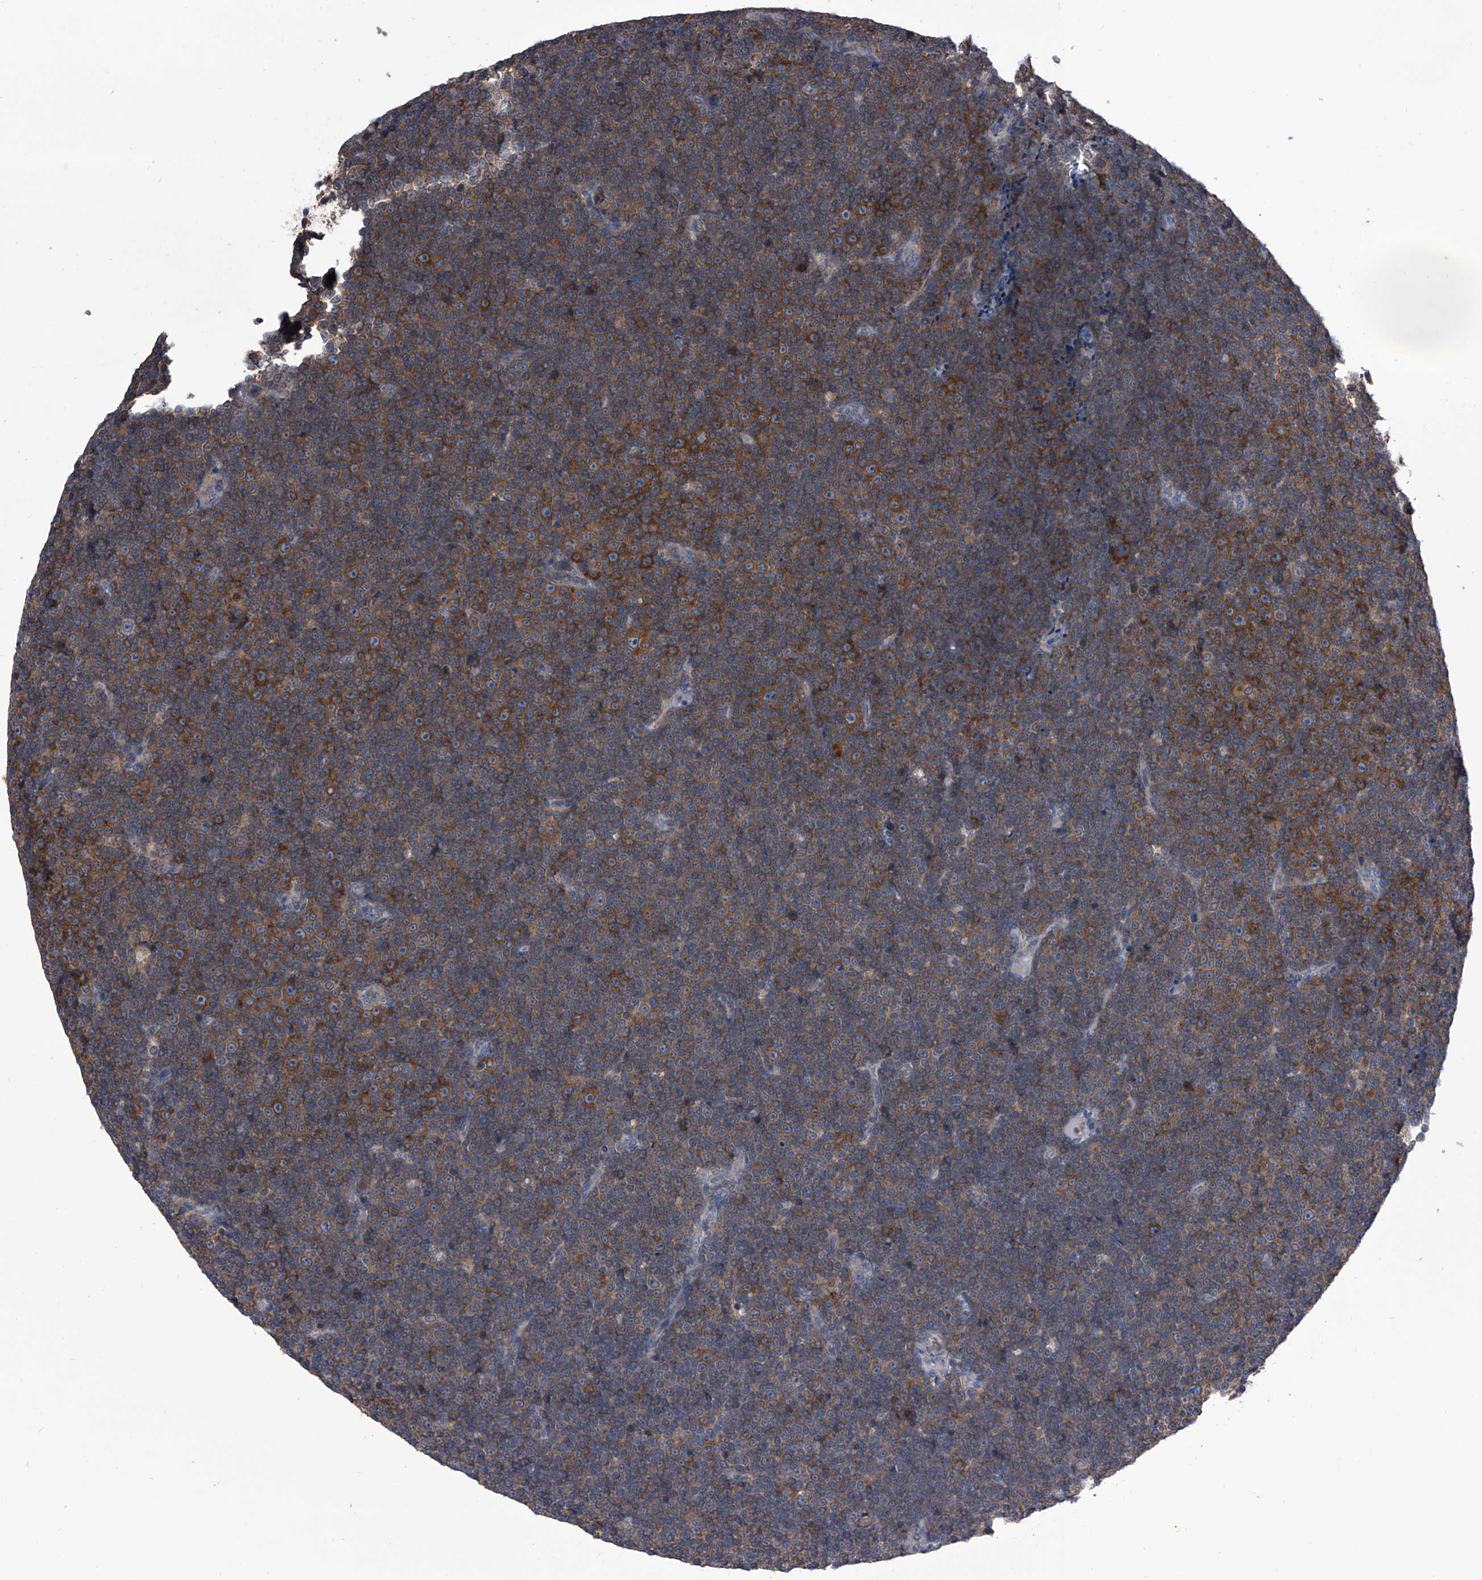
{"staining": {"intensity": "moderate", "quantity": ">75%", "location": "cytoplasmic/membranous"}, "tissue": "lymphoma", "cell_type": "Tumor cells", "image_type": "cancer", "snomed": [{"axis": "morphology", "description": "Malignant lymphoma, non-Hodgkin's type, Low grade"}, {"axis": "topography", "description": "Lymph node"}], "caption": "This photomicrograph shows IHC staining of human lymphoma, with medium moderate cytoplasmic/membranous staining in approximately >75% of tumor cells.", "gene": "PIP5K1A", "patient": {"sex": "female", "age": 67}}